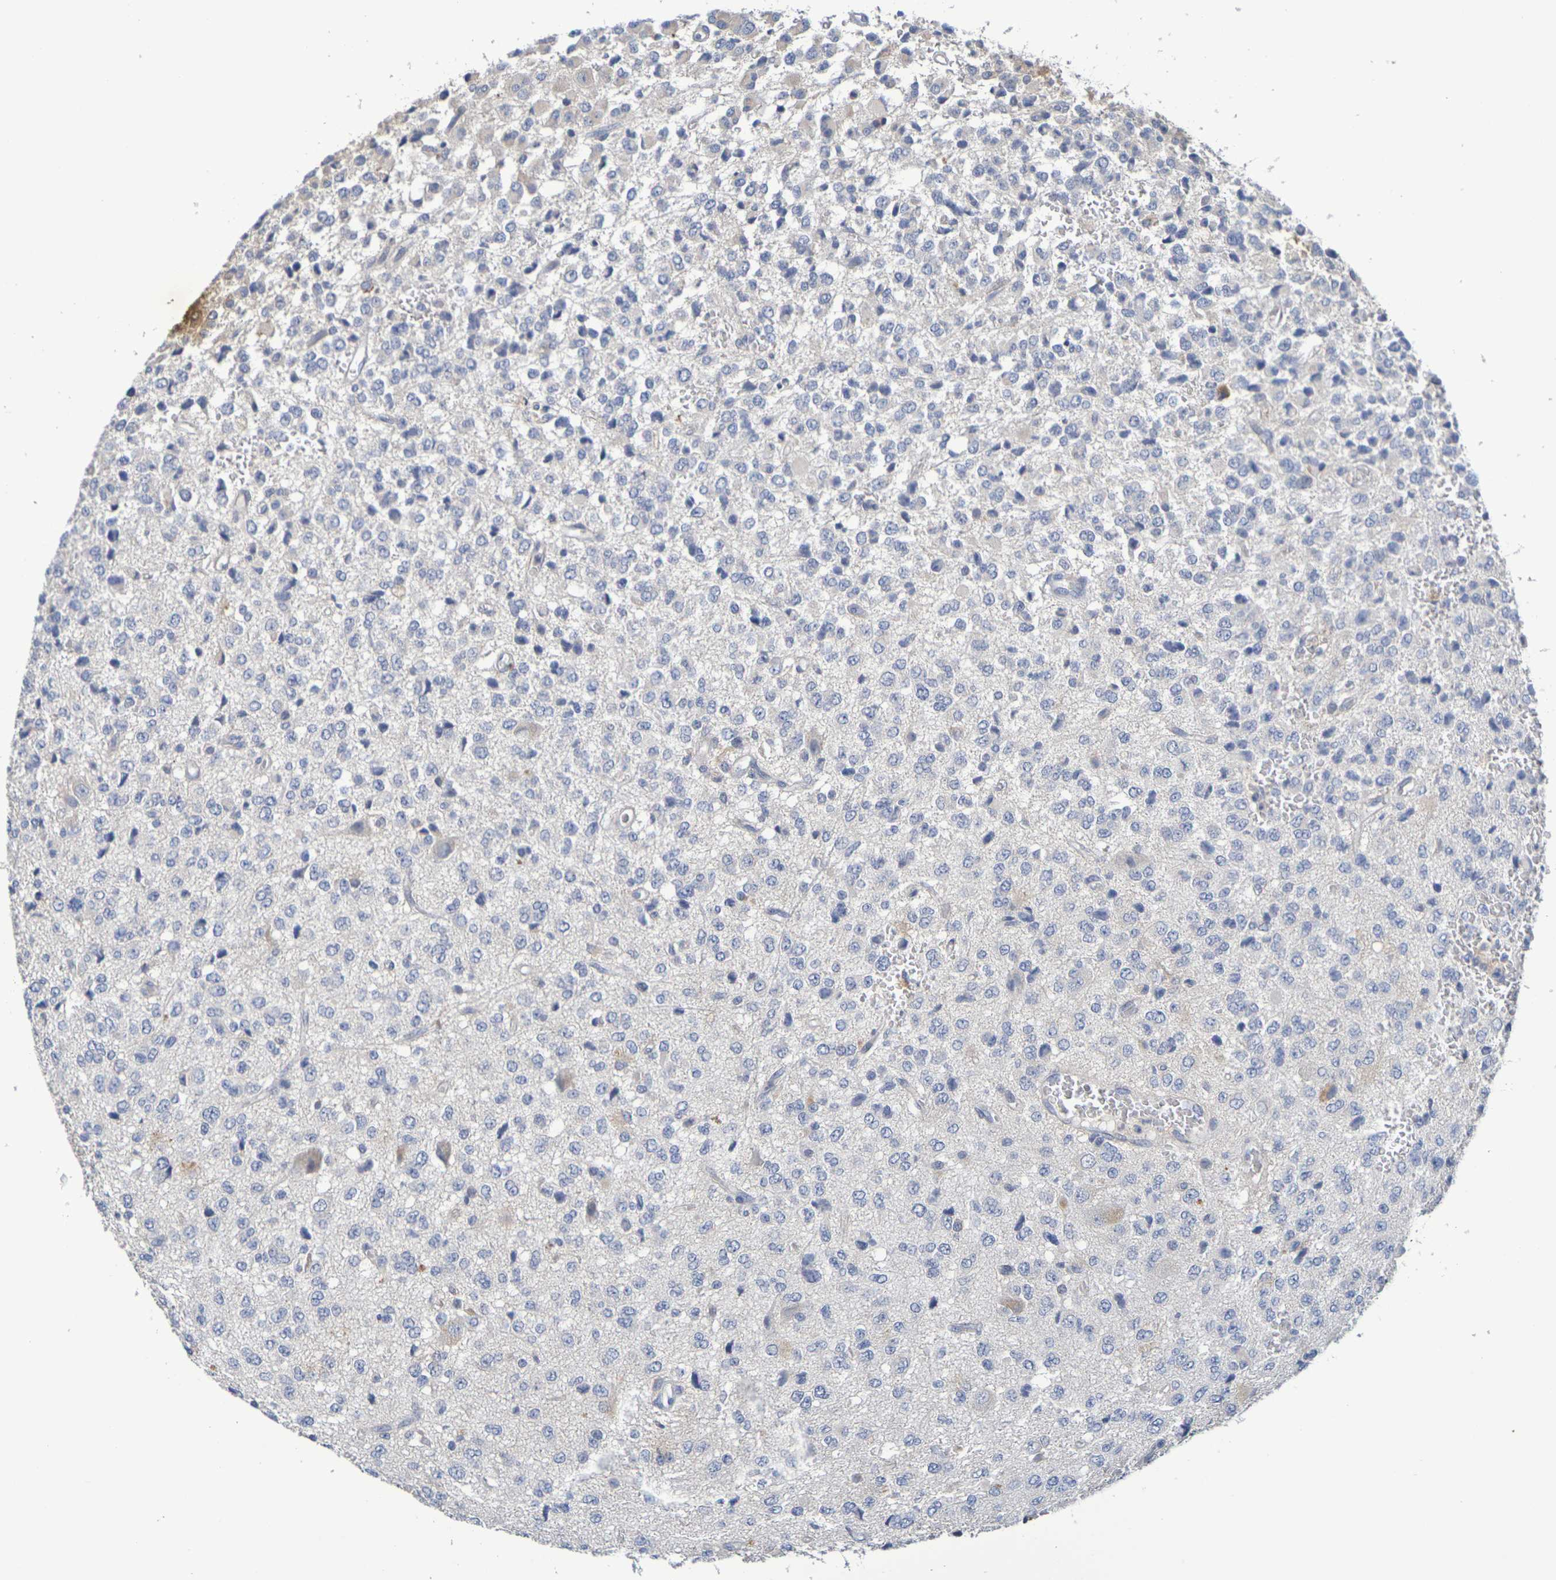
{"staining": {"intensity": "weak", "quantity": "<25%", "location": "cytoplasmic/membranous"}, "tissue": "glioma", "cell_type": "Tumor cells", "image_type": "cancer", "snomed": [{"axis": "morphology", "description": "Glioma, malignant, High grade"}, {"axis": "topography", "description": "pancreas cauda"}], "caption": "Tumor cells are negative for brown protein staining in malignant glioma (high-grade).", "gene": "SDC4", "patient": {"sex": "male", "age": 60}}